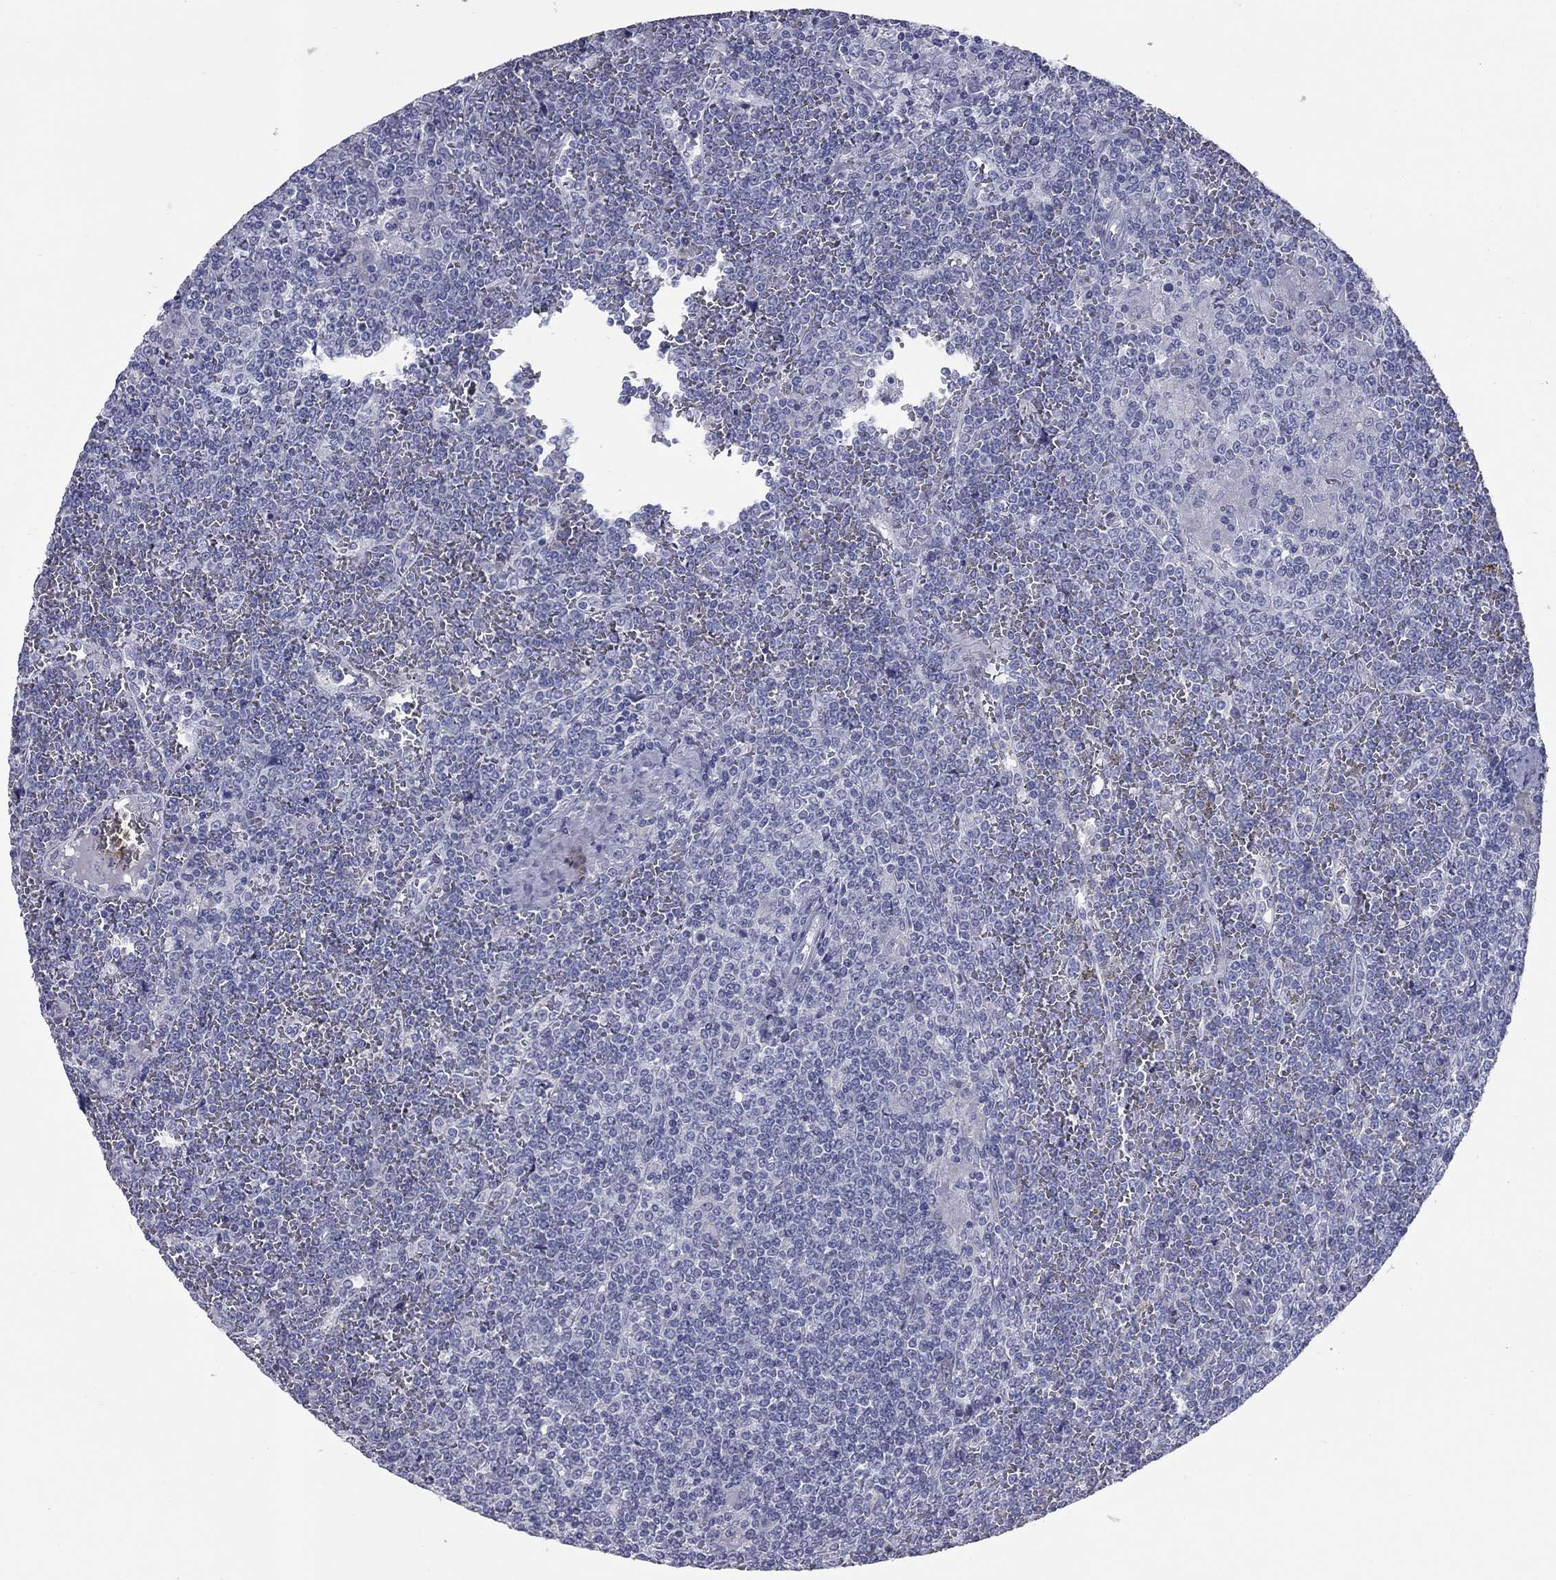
{"staining": {"intensity": "negative", "quantity": "none", "location": "none"}, "tissue": "lymphoma", "cell_type": "Tumor cells", "image_type": "cancer", "snomed": [{"axis": "morphology", "description": "Malignant lymphoma, non-Hodgkin's type, Low grade"}, {"axis": "topography", "description": "Spleen"}], "caption": "A micrograph of human low-grade malignant lymphoma, non-Hodgkin's type is negative for staining in tumor cells.", "gene": "KIRREL2", "patient": {"sex": "female", "age": 19}}